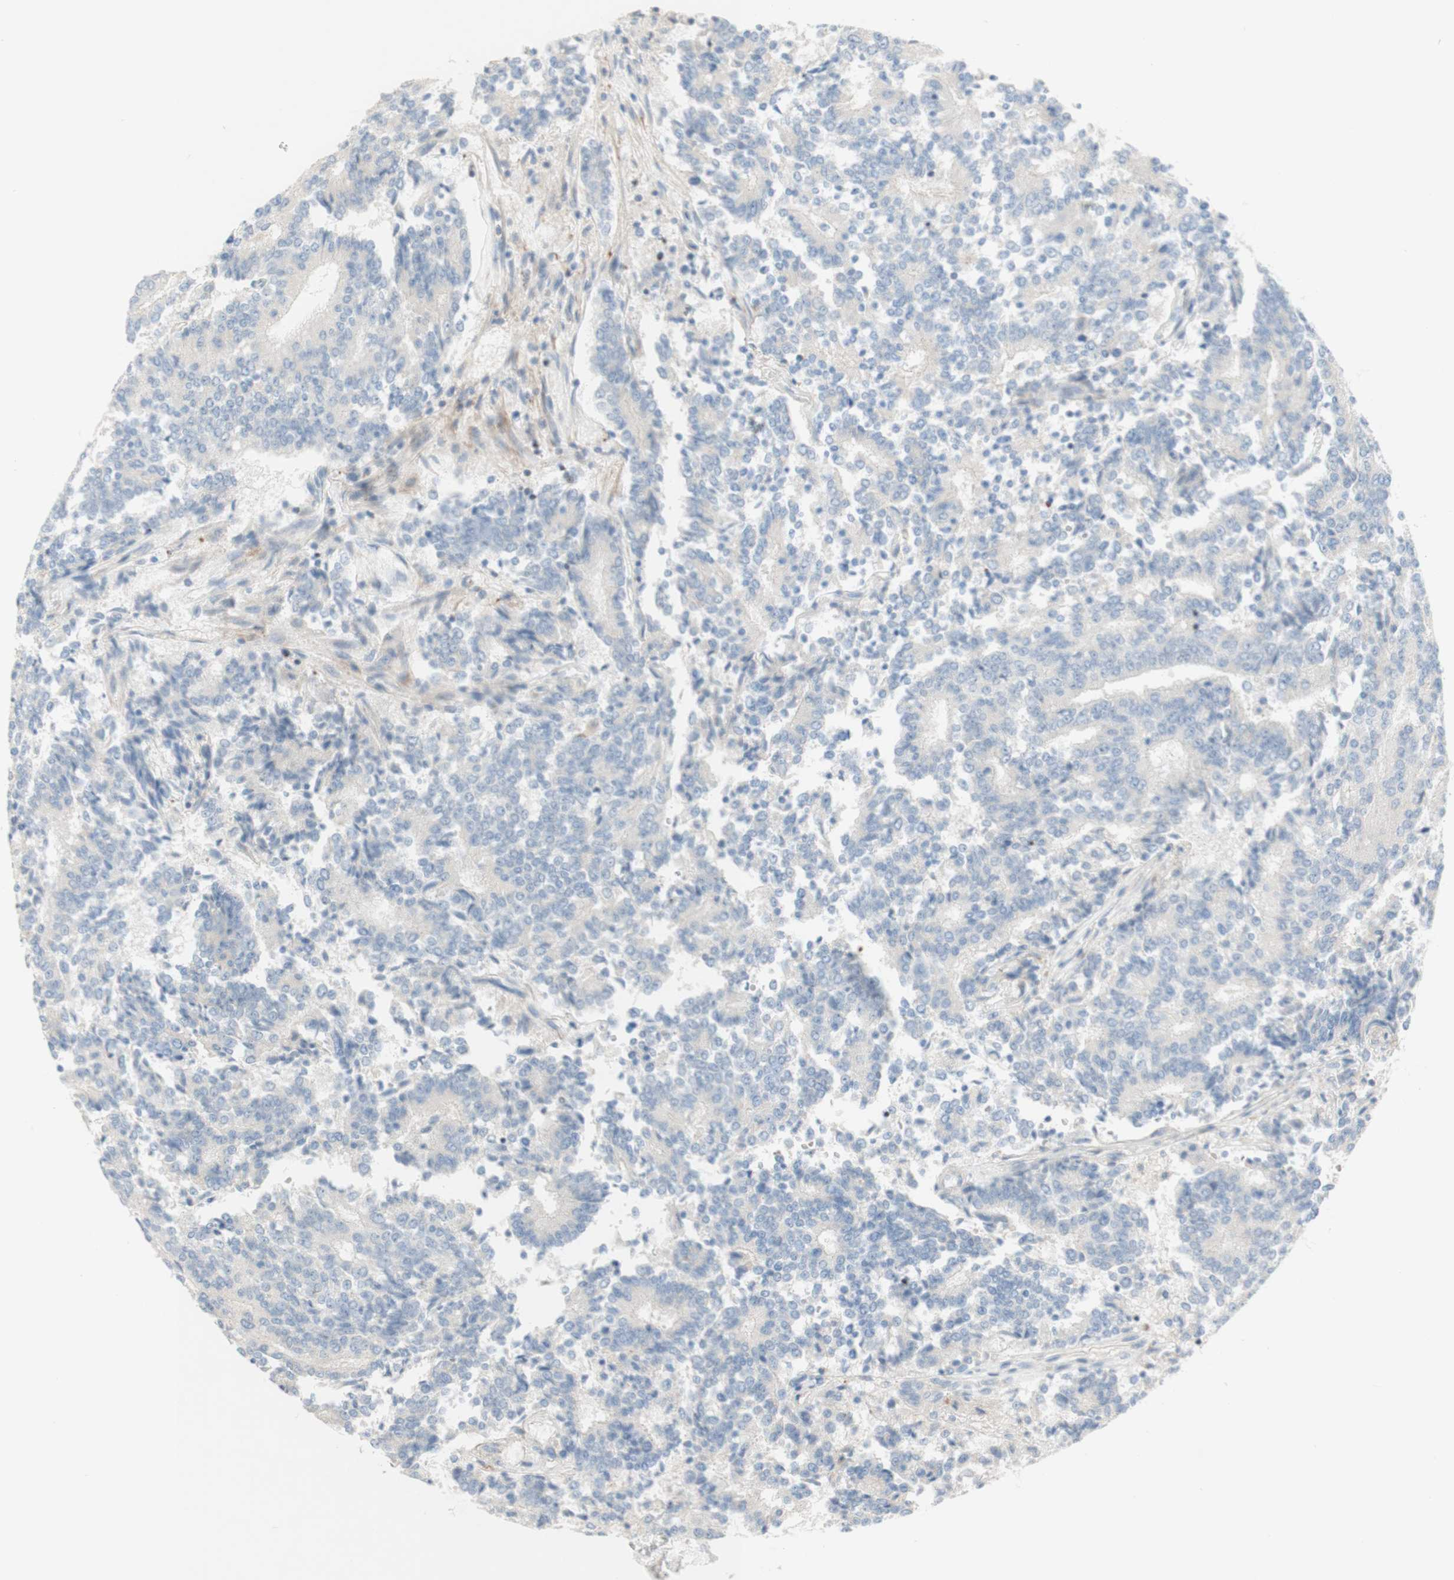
{"staining": {"intensity": "negative", "quantity": "none", "location": "none"}, "tissue": "prostate cancer", "cell_type": "Tumor cells", "image_type": "cancer", "snomed": [{"axis": "morphology", "description": "Normal tissue, NOS"}, {"axis": "morphology", "description": "Adenocarcinoma, High grade"}, {"axis": "topography", "description": "Prostate"}, {"axis": "topography", "description": "Seminal veicle"}], "caption": "High power microscopy image of an immunohistochemistry photomicrograph of prostate cancer, revealing no significant expression in tumor cells.", "gene": "MANEA", "patient": {"sex": "male", "age": 55}}